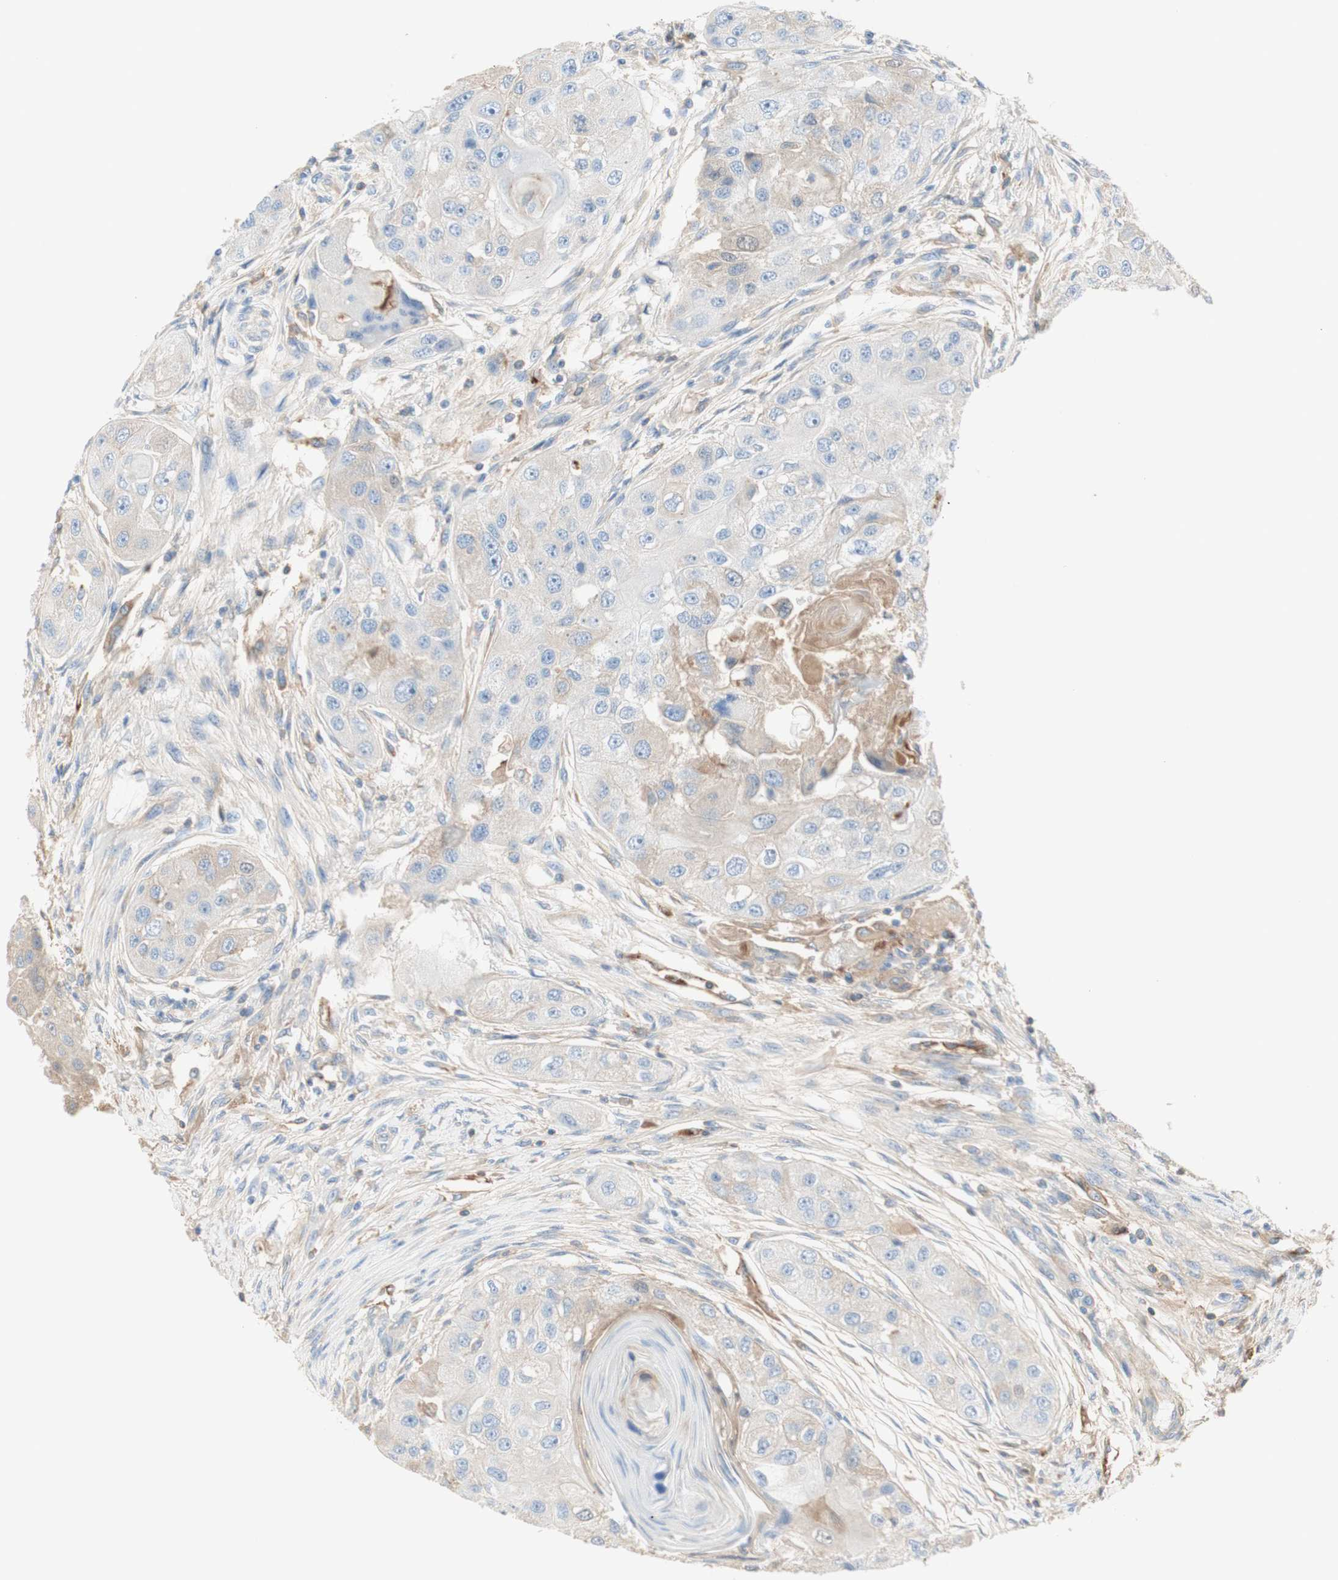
{"staining": {"intensity": "negative", "quantity": "none", "location": "none"}, "tissue": "head and neck cancer", "cell_type": "Tumor cells", "image_type": "cancer", "snomed": [{"axis": "morphology", "description": "Normal tissue, NOS"}, {"axis": "morphology", "description": "Squamous cell carcinoma, NOS"}, {"axis": "topography", "description": "Skeletal muscle"}, {"axis": "topography", "description": "Head-Neck"}], "caption": "The immunohistochemistry histopathology image has no significant expression in tumor cells of head and neck squamous cell carcinoma tissue.", "gene": "KNG1", "patient": {"sex": "male", "age": 51}}